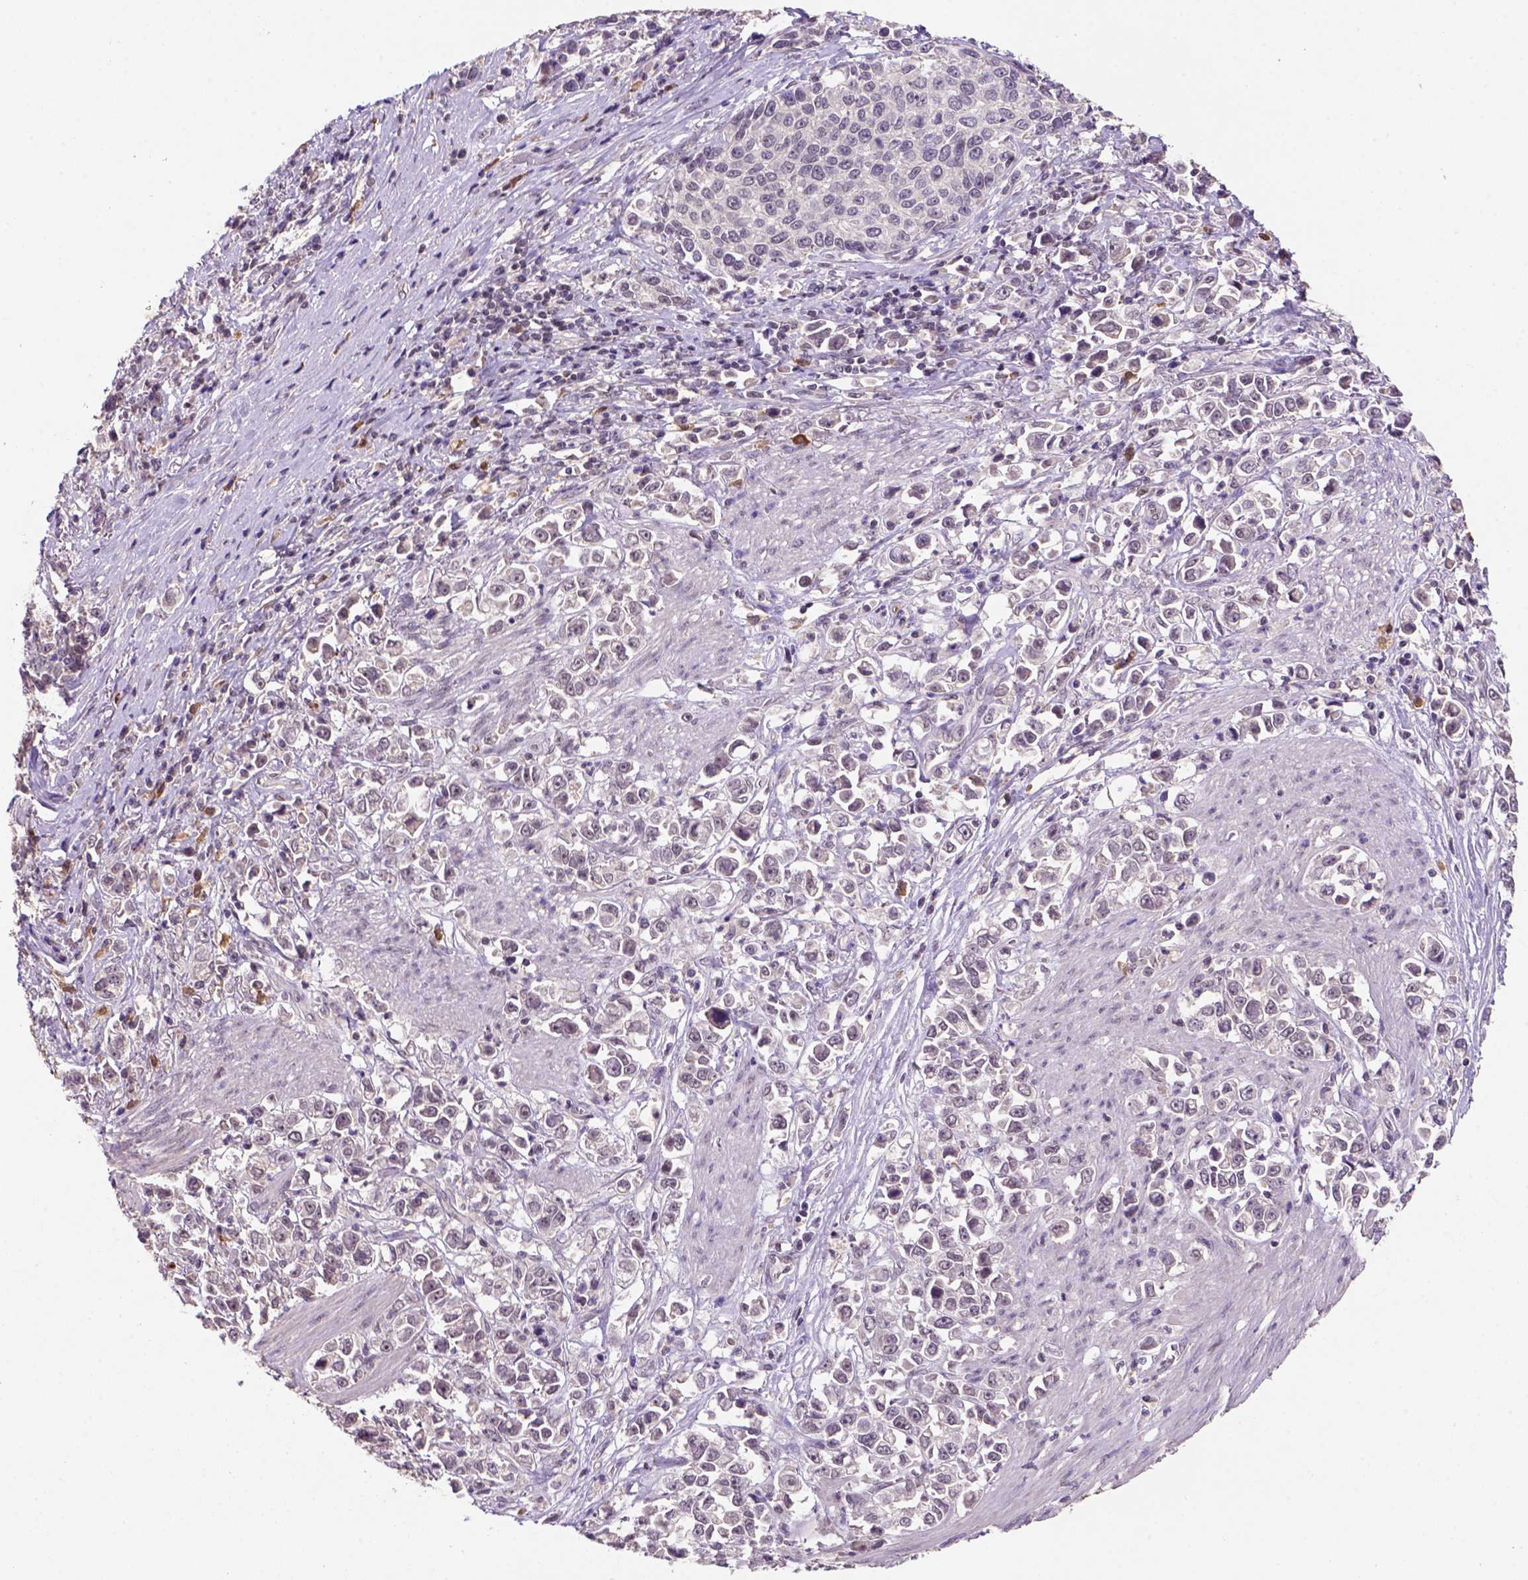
{"staining": {"intensity": "weak", "quantity": "25%-75%", "location": "cytoplasmic/membranous,nuclear"}, "tissue": "stomach cancer", "cell_type": "Tumor cells", "image_type": "cancer", "snomed": [{"axis": "morphology", "description": "Adenocarcinoma, NOS"}, {"axis": "topography", "description": "Stomach"}], "caption": "A low amount of weak cytoplasmic/membranous and nuclear expression is seen in approximately 25%-75% of tumor cells in adenocarcinoma (stomach) tissue. Immunohistochemistry stains the protein of interest in brown and the nuclei are stained blue.", "gene": "SCML4", "patient": {"sex": "male", "age": 93}}